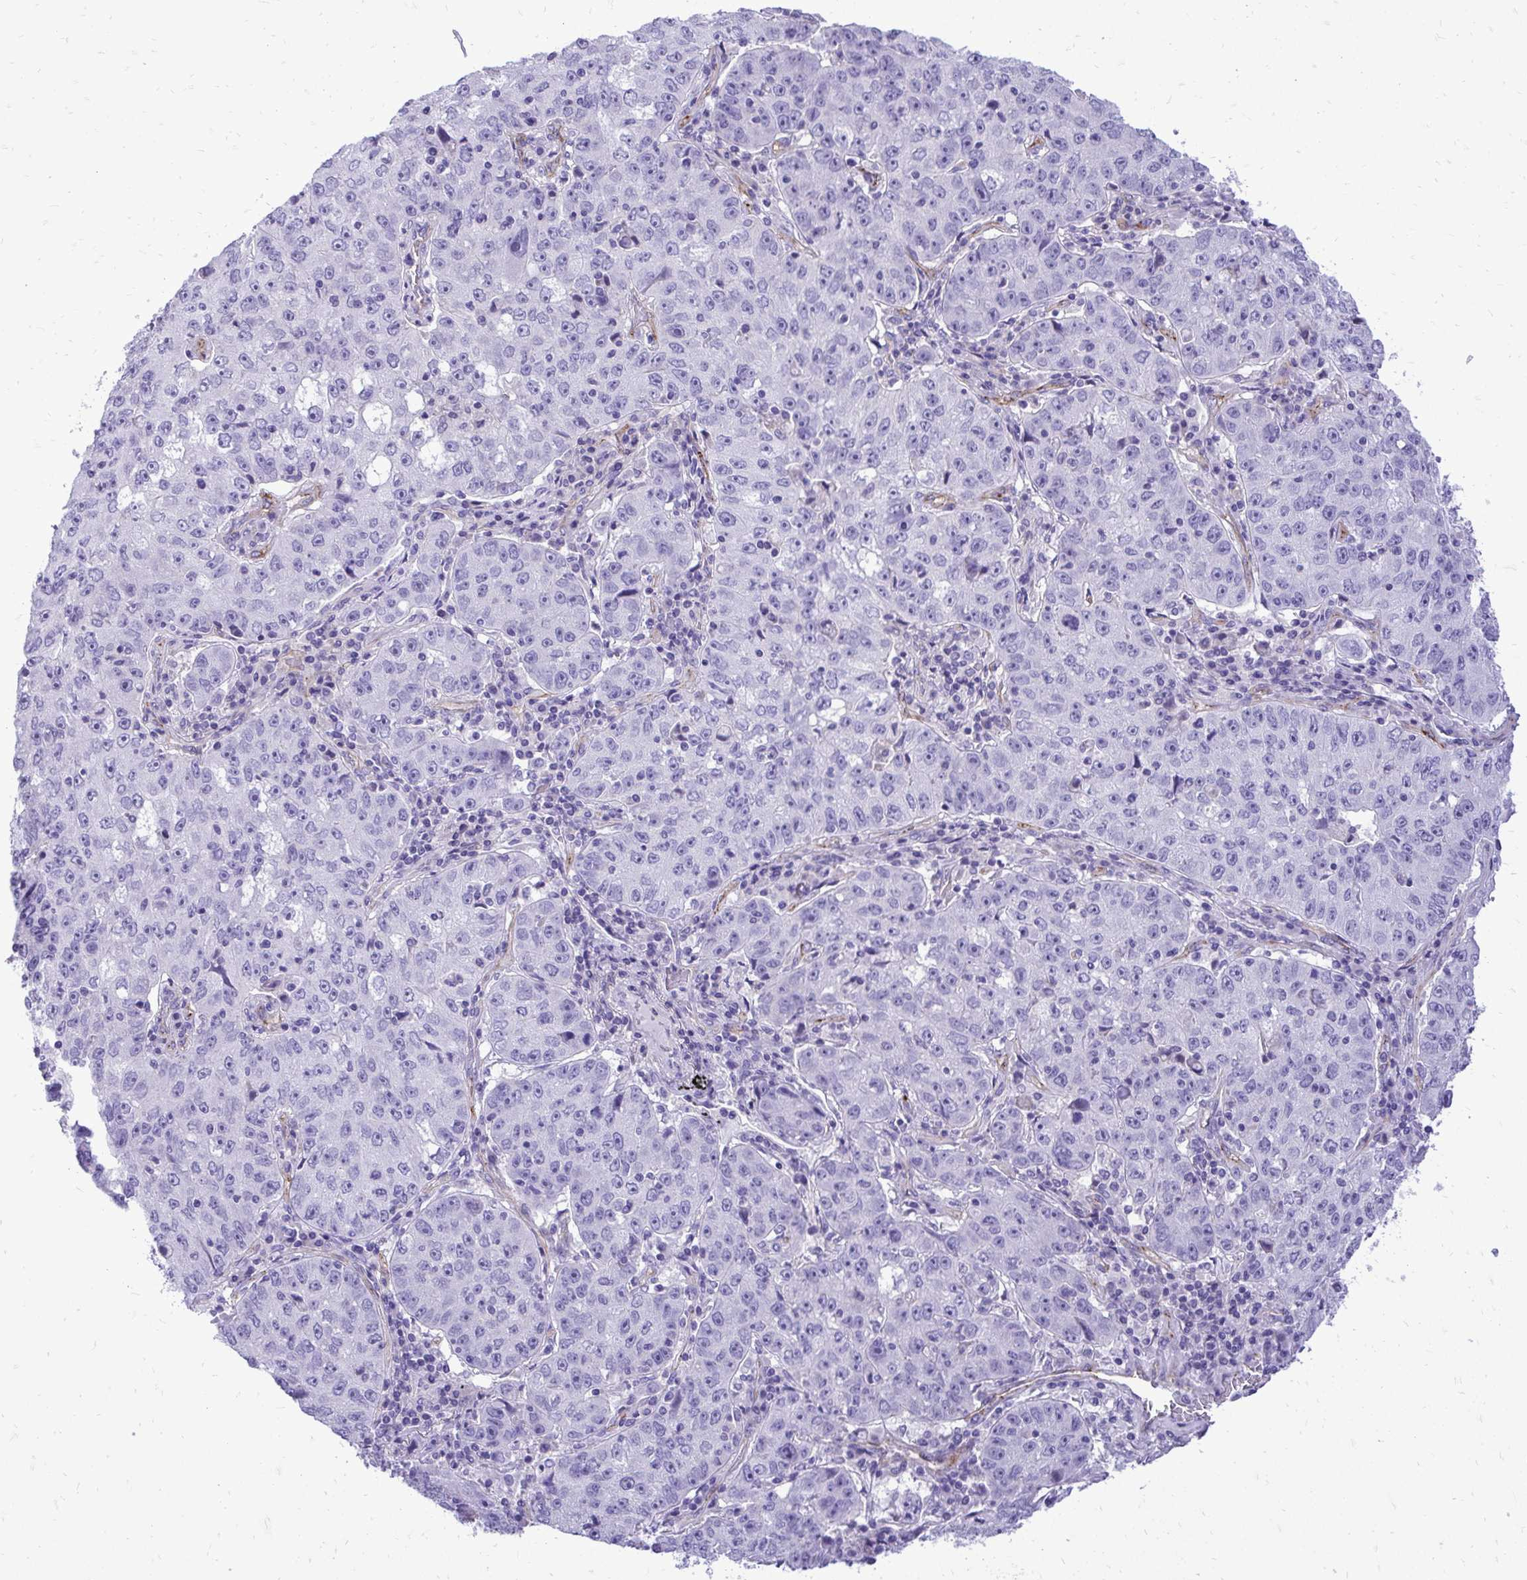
{"staining": {"intensity": "negative", "quantity": "none", "location": "none"}, "tissue": "lung cancer", "cell_type": "Tumor cells", "image_type": "cancer", "snomed": [{"axis": "morphology", "description": "Normal morphology"}, {"axis": "morphology", "description": "Adenocarcinoma, NOS"}, {"axis": "topography", "description": "Lymph node"}, {"axis": "topography", "description": "Lung"}], "caption": "Immunohistochemical staining of lung adenocarcinoma shows no significant expression in tumor cells.", "gene": "PELI3", "patient": {"sex": "female", "age": 57}}